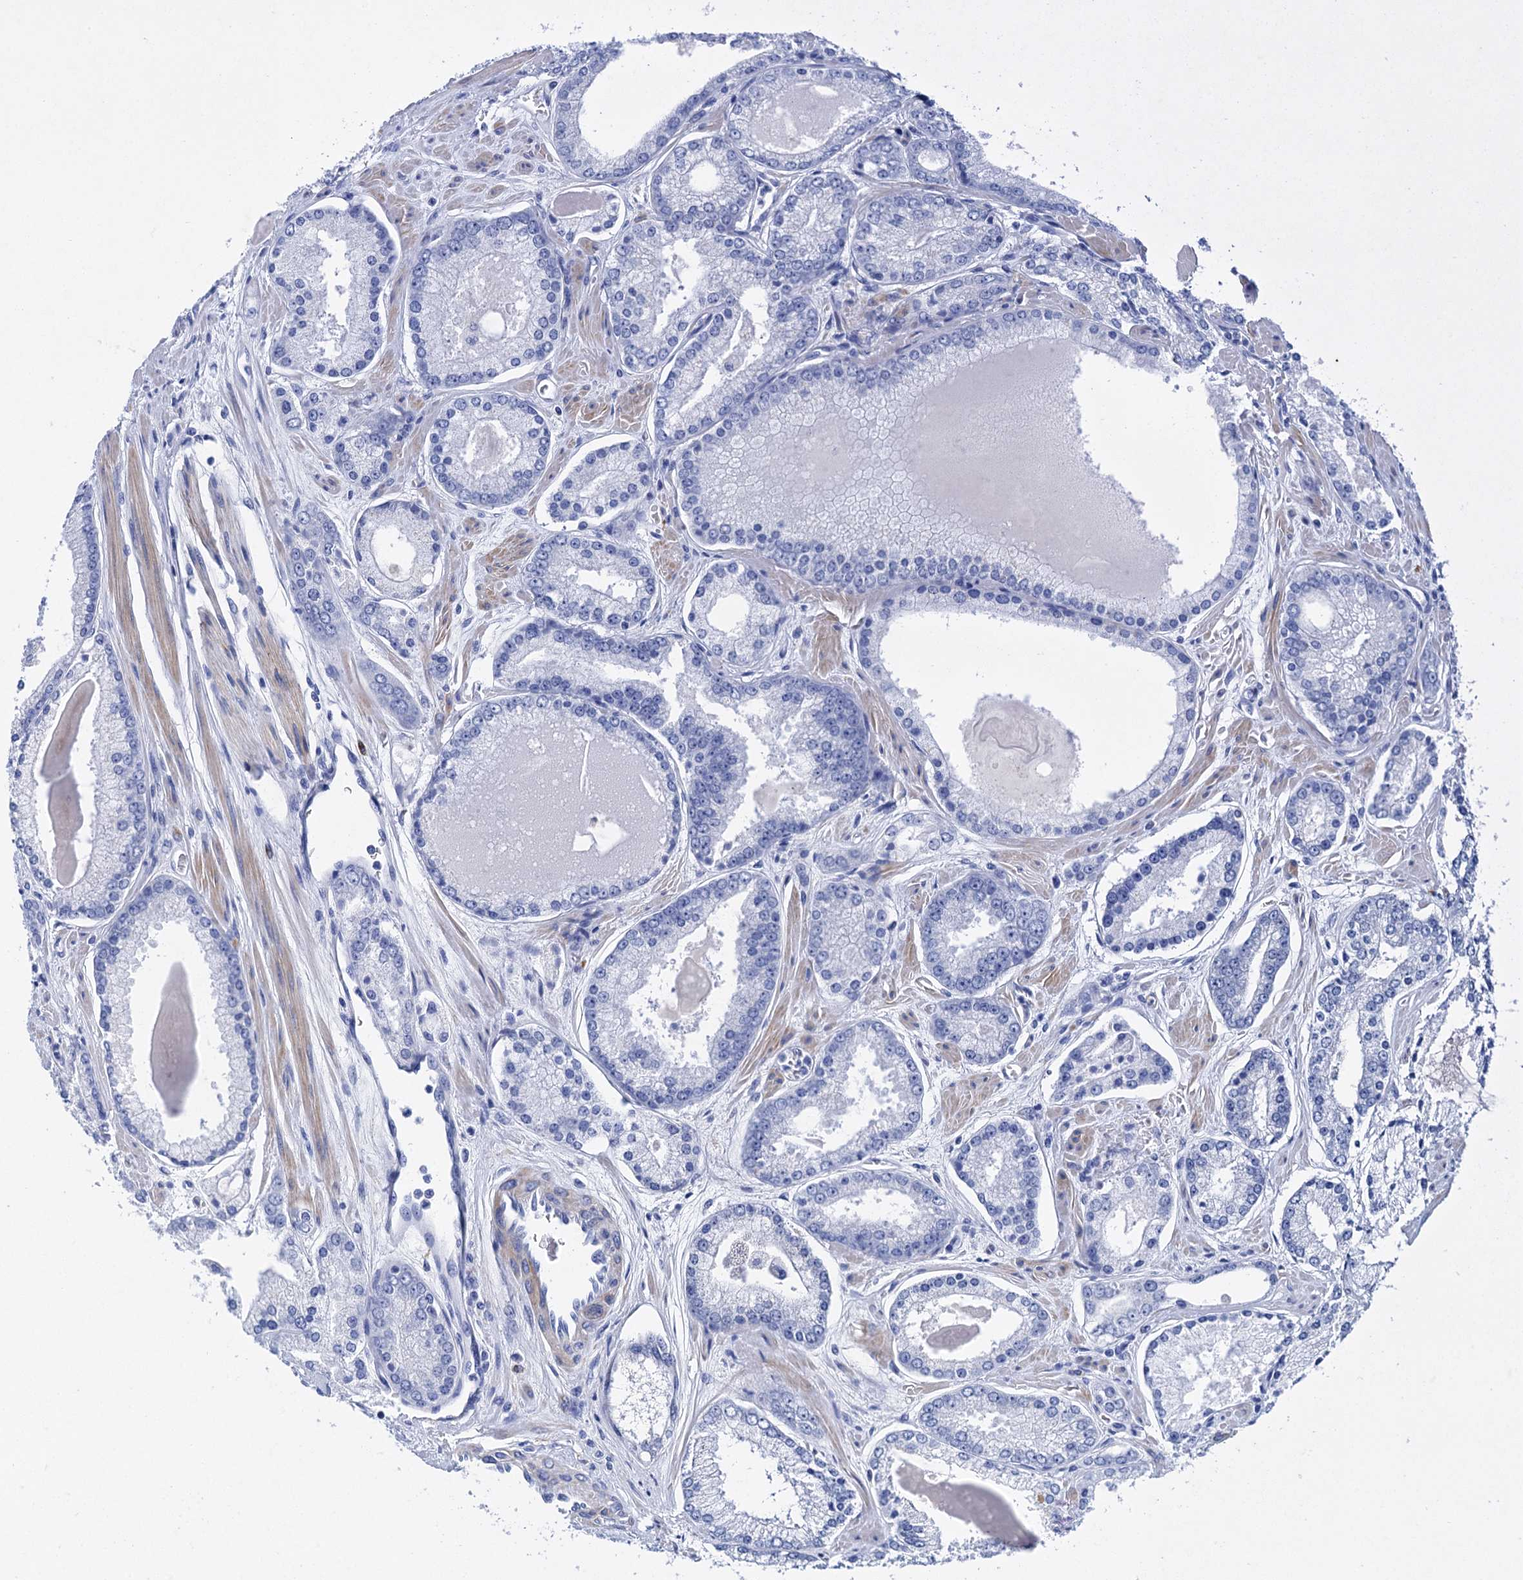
{"staining": {"intensity": "negative", "quantity": "none", "location": "none"}, "tissue": "prostate cancer", "cell_type": "Tumor cells", "image_type": "cancer", "snomed": [{"axis": "morphology", "description": "Adenocarcinoma, Low grade"}, {"axis": "topography", "description": "Prostate"}], "caption": "A photomicrograph of human prostate cancer (low-grade adenocarcinoma) is negative for staining in tumor cells.", "gene": "NLRP10", "patient": {"sex": "male", "age": 54}}